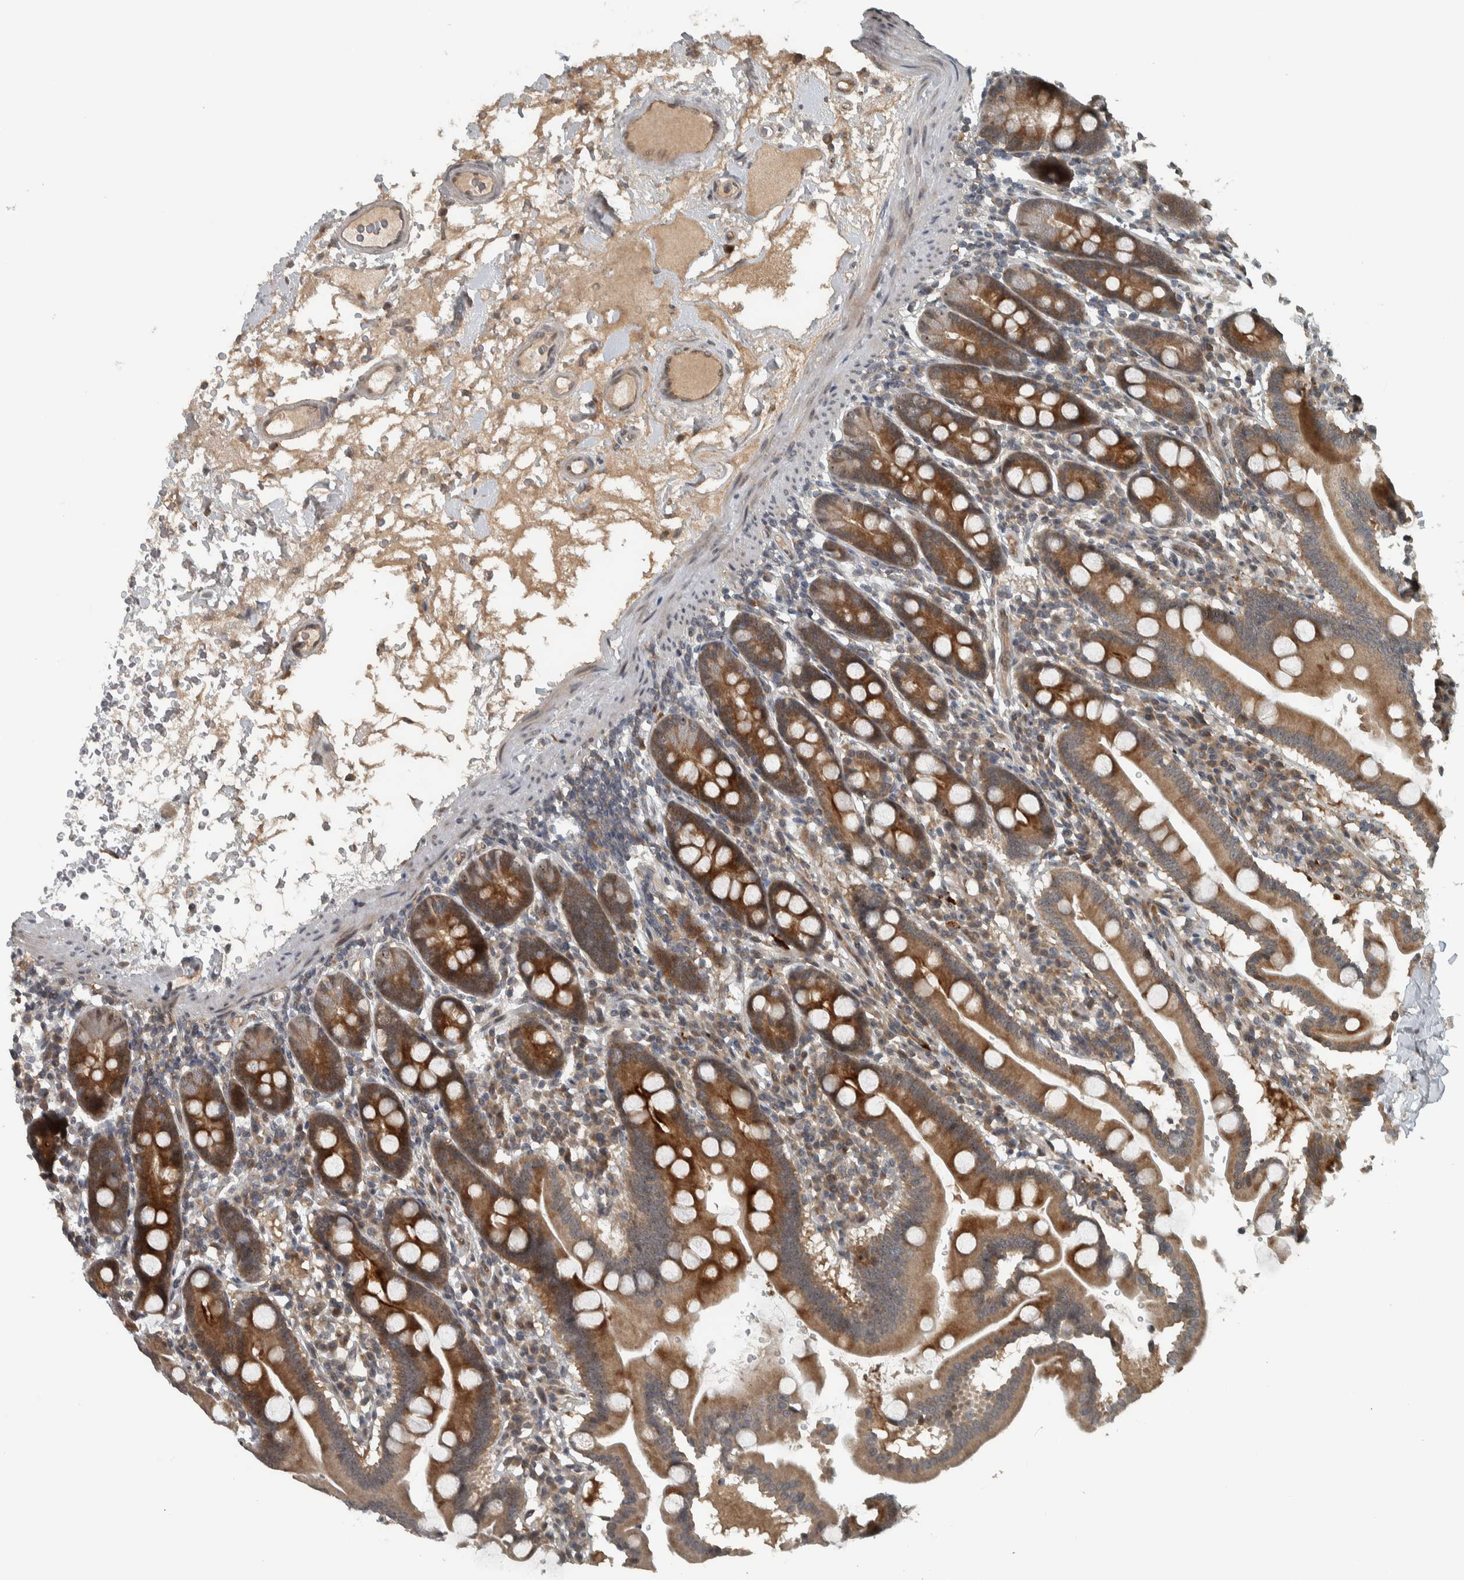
{"staining": {"intensity": "strong", "quantity": ">75%", "location": "cytoplasmic/membranous"}, "tissue": "duodenum", "cell_type": "Glandular cells", "image_type": "normal", "snomed": [{"axis": "morphology", "description": "Normal tissue, NOS"}, {"axis": "topography", "description": "Duodenum"}], "caption": "Immunohistochemistry photomicrograph of unremarkable human duodenum stained for a protein (brown), which displays high levels of strong cytoplasmic/membranous staining in approximately >75% of glandular cells.", "gene": "XPO5", "patient": {"sex": "male", "age": 50}}